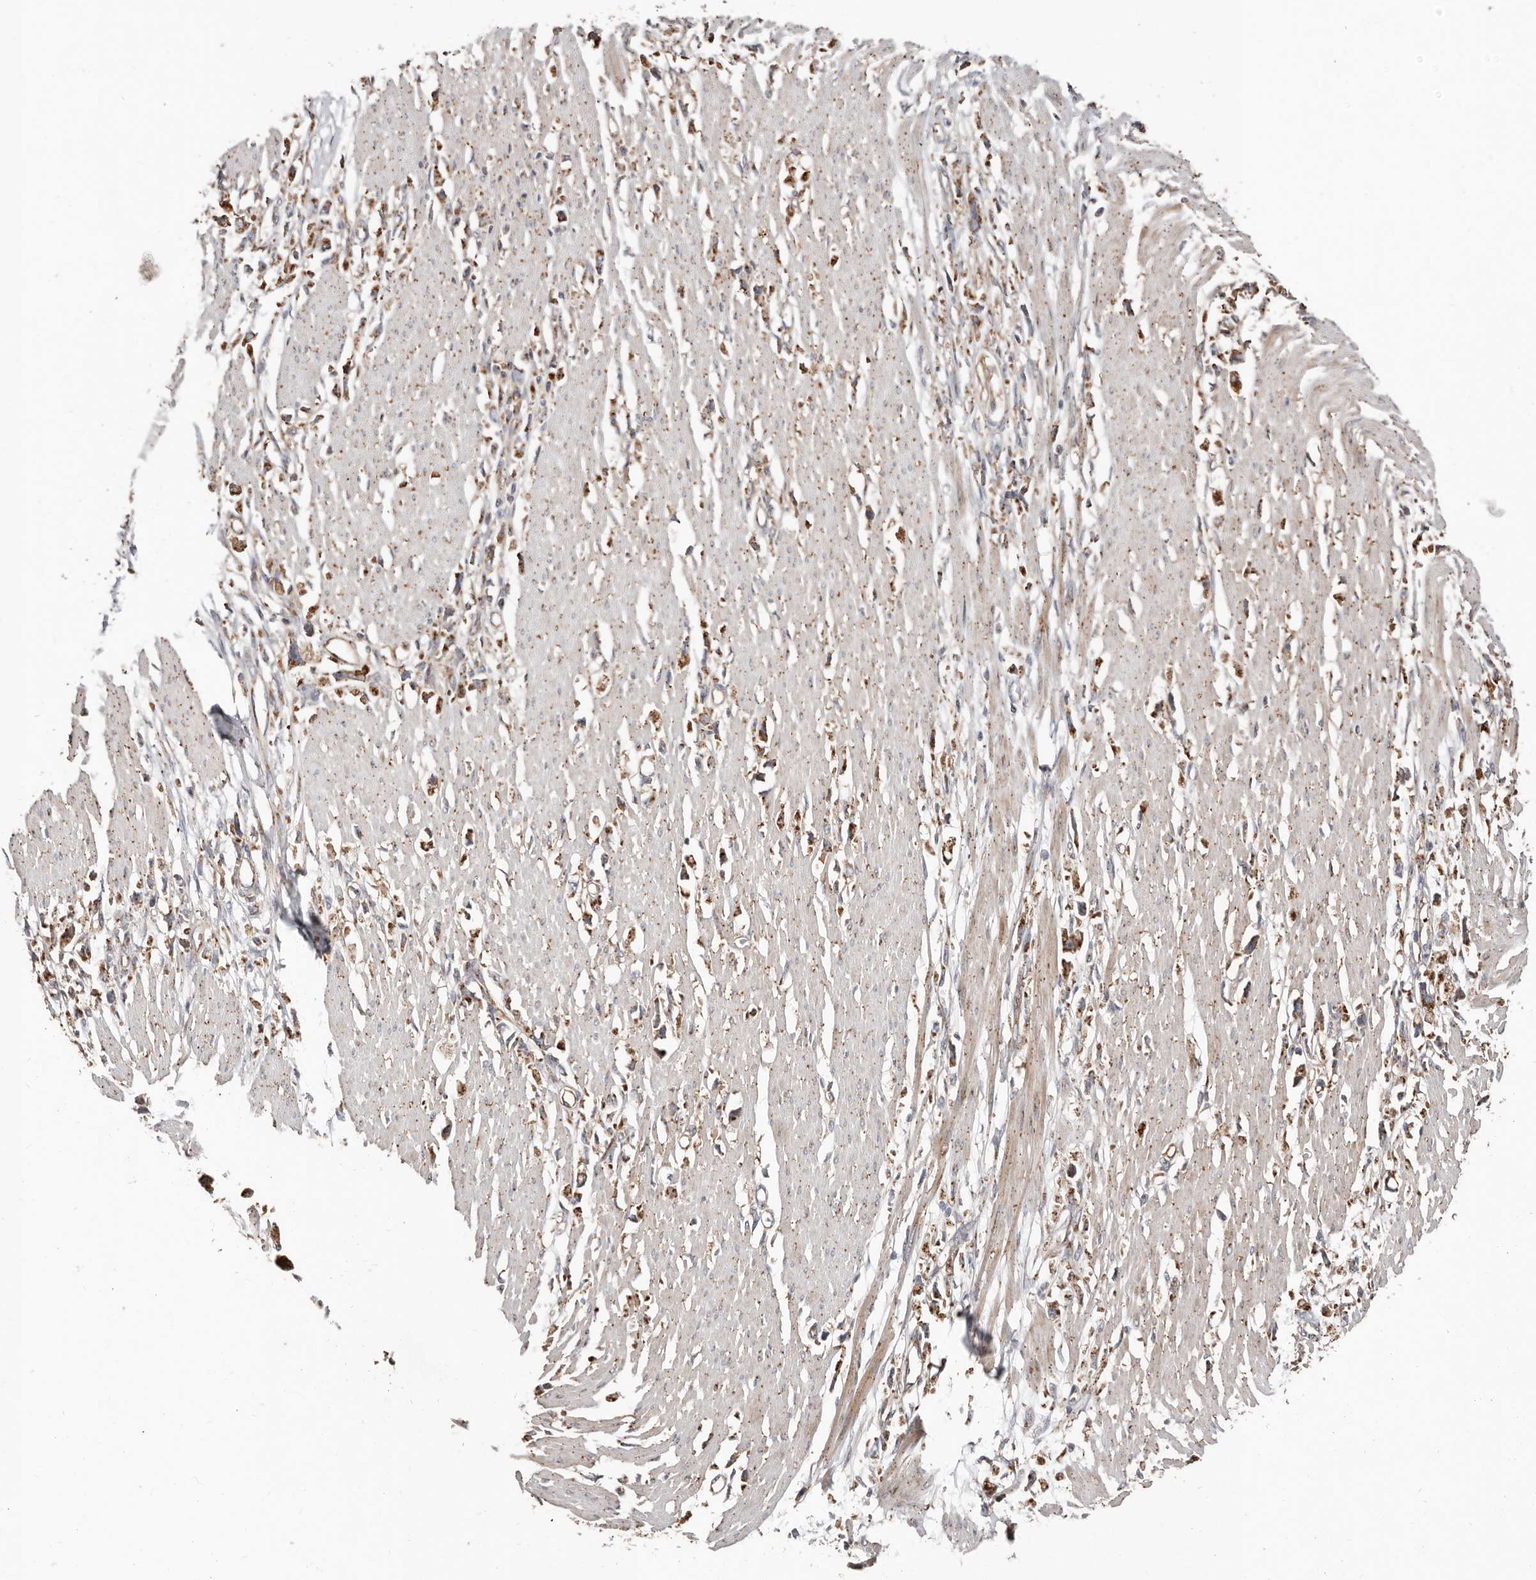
{"staining": {"intensity": "moderate", "quantity": ">75%", "location": "cytoplasmic/membranous"}, "tissue": "stomach cancer", "cell_type": "Tumor cells", "image_type": "cancer", "snomed": [{"axis": "morphology", "description": "Adenocarcinoma, NOS"}, {"axis": "topography", "description": "Stomach"}], "caption": "Moderate cytoplasmic/membranous staining for a protein is present in approximately >75% of tumor cells of stomach cancer using IHC.", "gene": "COG1", "patient": {"sex": "female", "age": 59}}